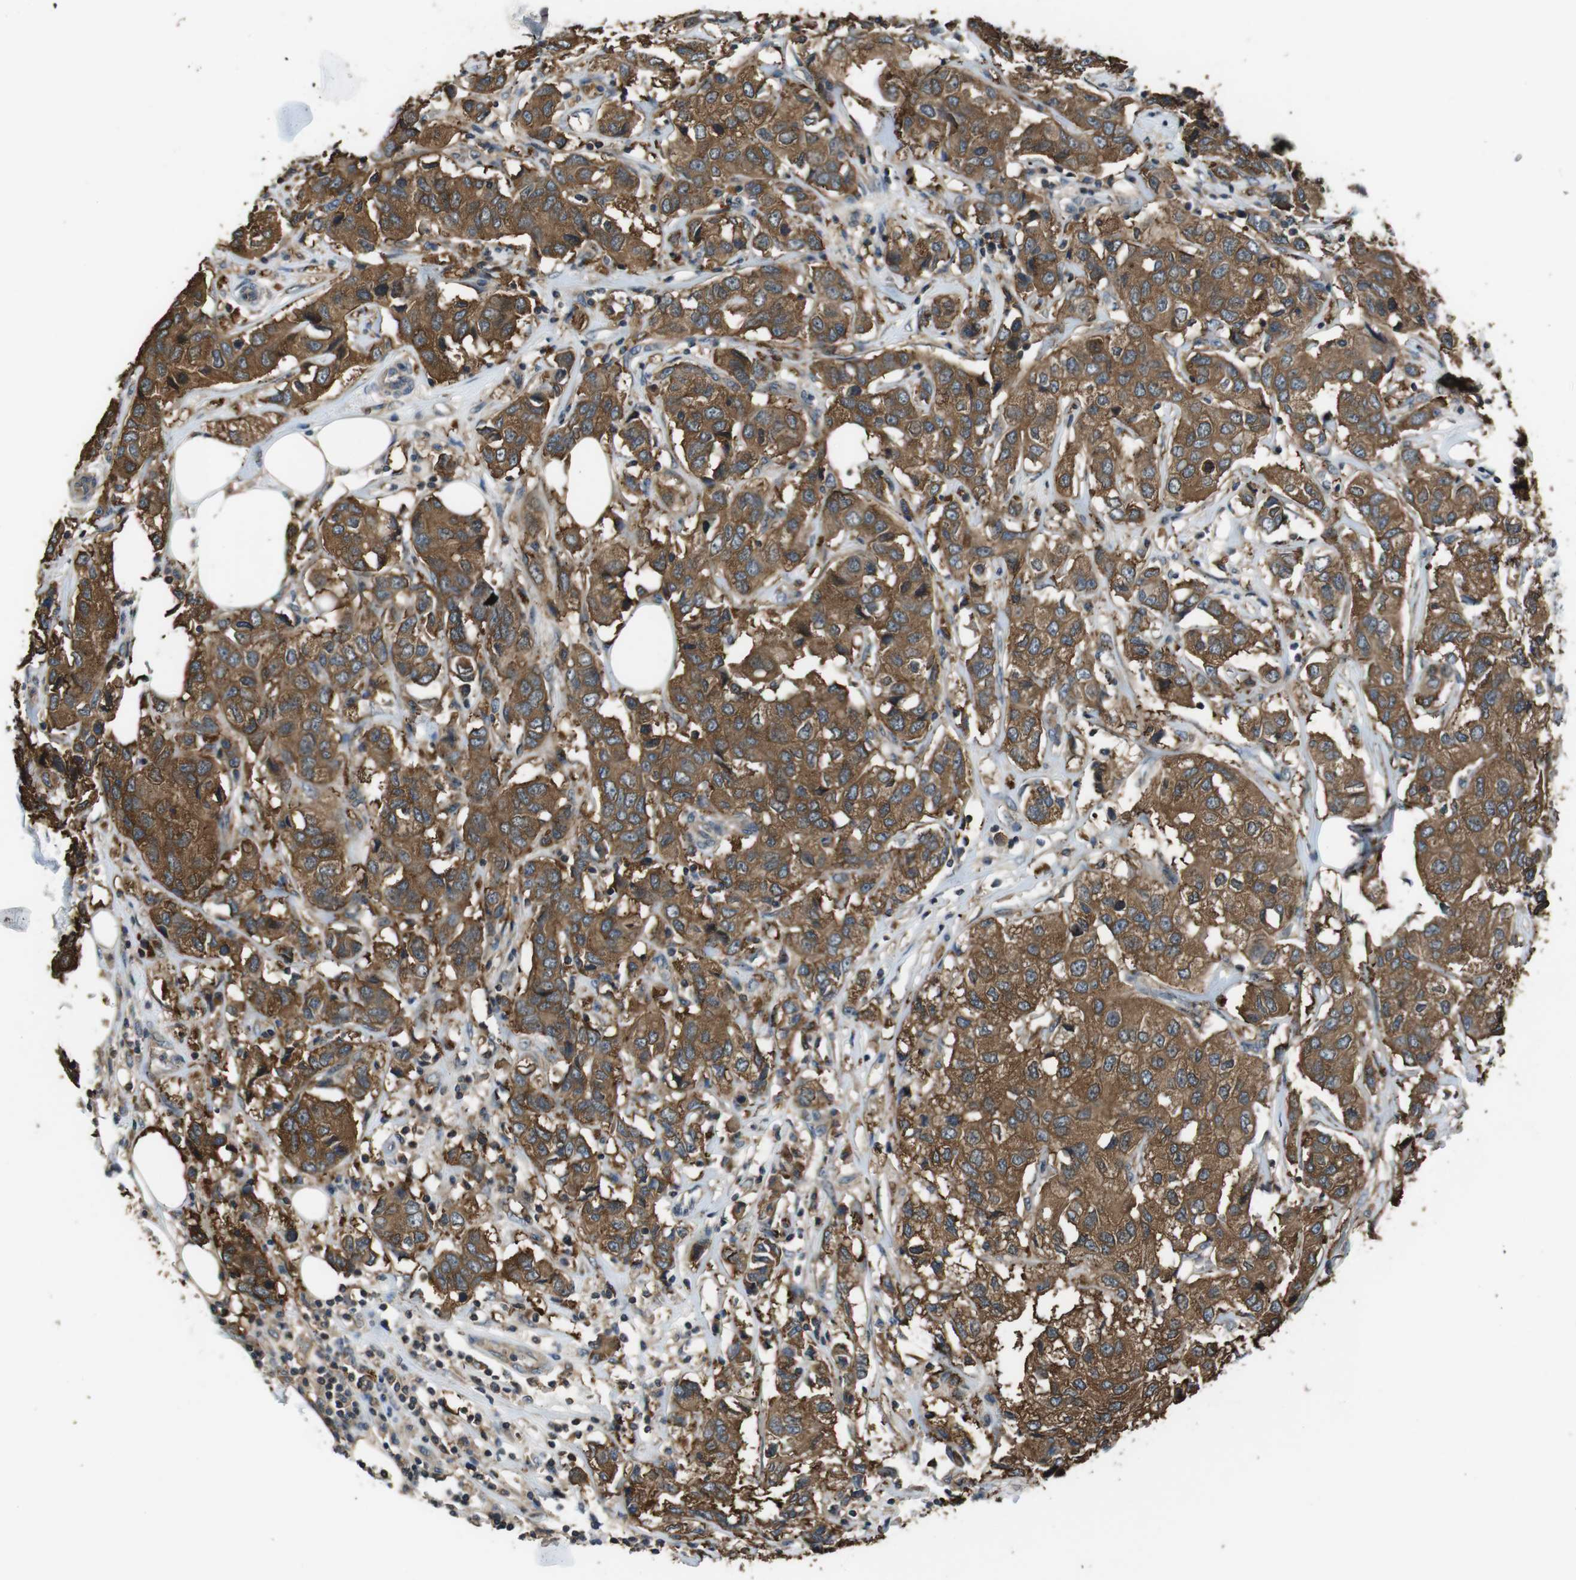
{"staining": {"intensity": "strong", "quantity": ">75%", "location": "cytoplasmic/membranous"}, "tissue": "breast cancer", "cell_type": "Tumor cells", "image_type": "cancer", "snomed": [{"axis": "morphology", "description": "Duct carcinoma"}, {"axis": "topography", "description": "Breast"}], "caption": "Tumor cells reveal high levels of strong cytoplasmic/membranous staining in approximately >75% of cells in breast intraductal carcinoma.", "gene": "SLC22A23", "patient": {"sex": "female", "age": 80}}